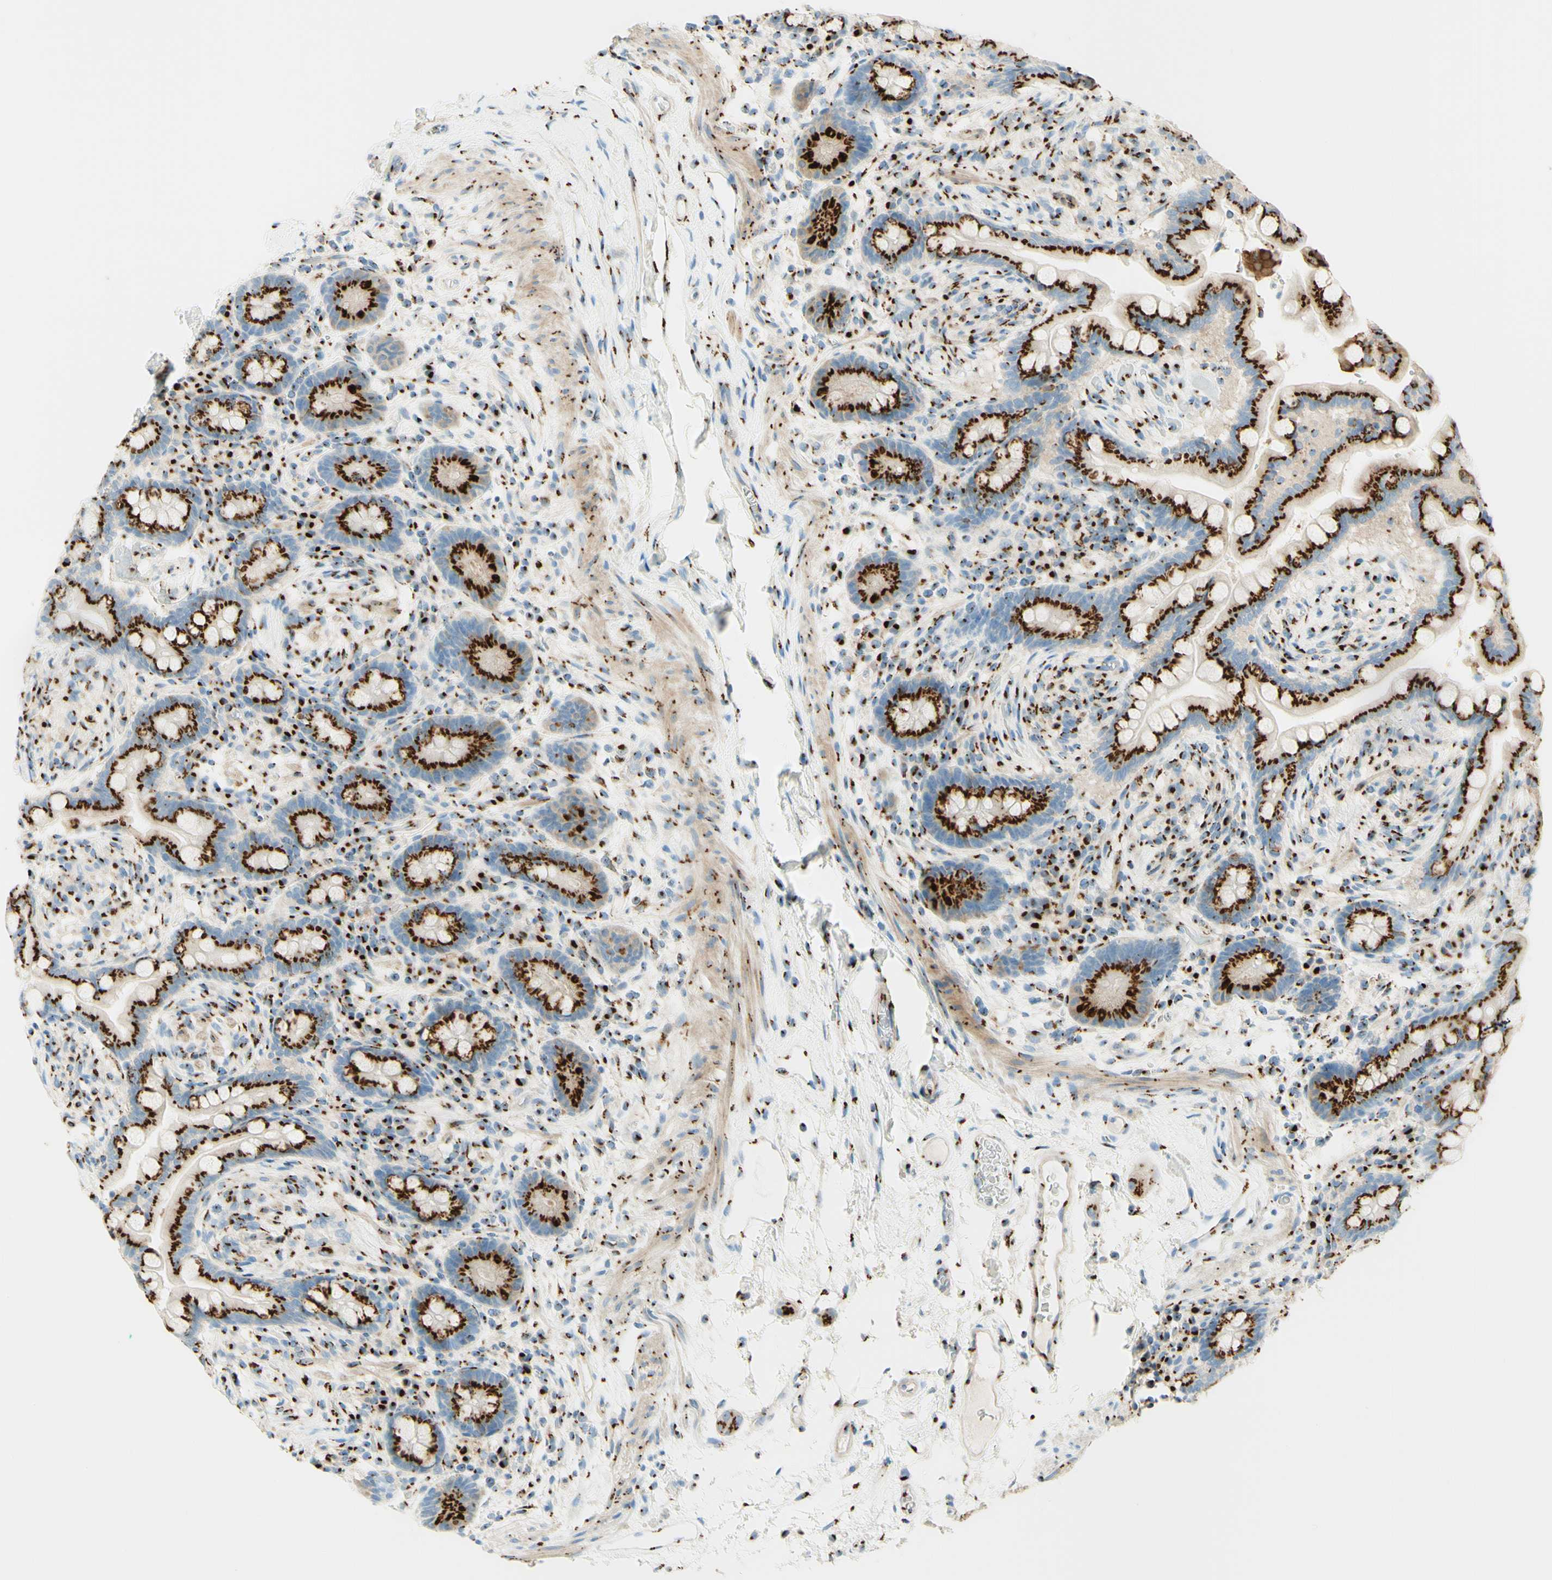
{"staining": {"intensity": "strong", "quantity": ">75%", "location": "cytoplasmic/membranous"}, "tissue": "colon", "cell_type": "Endothelial cells", "image_type": "normal", "snomed": [{"axis": "morphology", "description": "Normal tissue, NOS"}, {"axis": "topography", "description": "Colon"}], "caption": "Brown immunohistochemical staining in normal colon shows strong cytoplasmic/membranous expression in about >75% of endothelial cells.", "gene": "GOLGB1", "patient": {"sex": "male", "age": 73}}